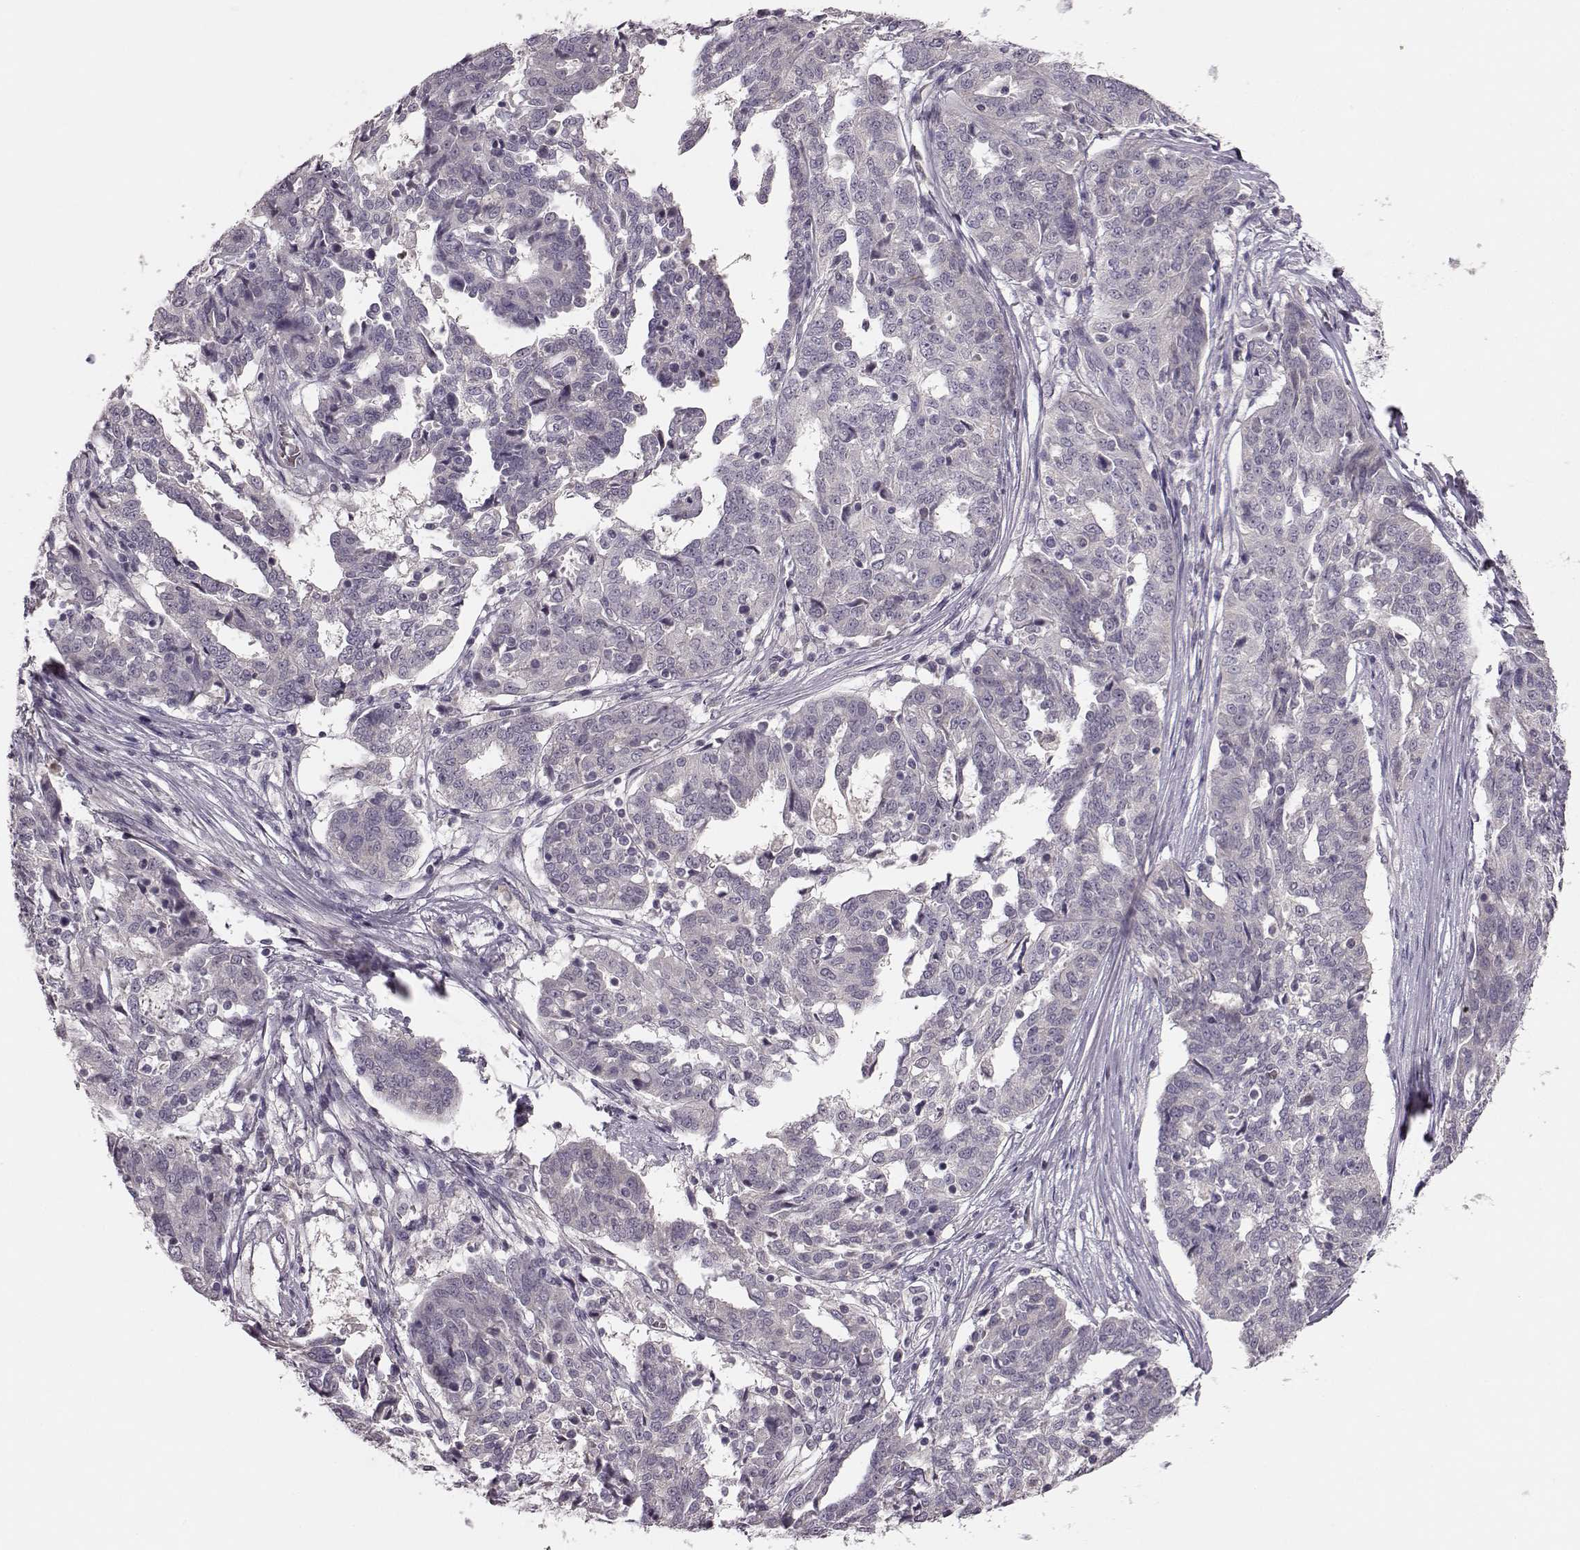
{"staining": {"intensity": "negative", "quantity": "none", "location": "none"}, "tissue": "ovarian cancer", "cell_type": "Tumor cells", "image_type": "cancer", "snomed": [{"axis": "morphology", "description": "Cystadenocarcinoma, serous, NOS"}, {"axis": "topography", "description": "Ovary"}], "caption": "Human ovarian cancer (serous cystadenocarcinoma) stained for a protein using IHC shows no expression in tumor cells.", "gene": "BFSP2", "patient": {"sex": "female", "age": 67}}